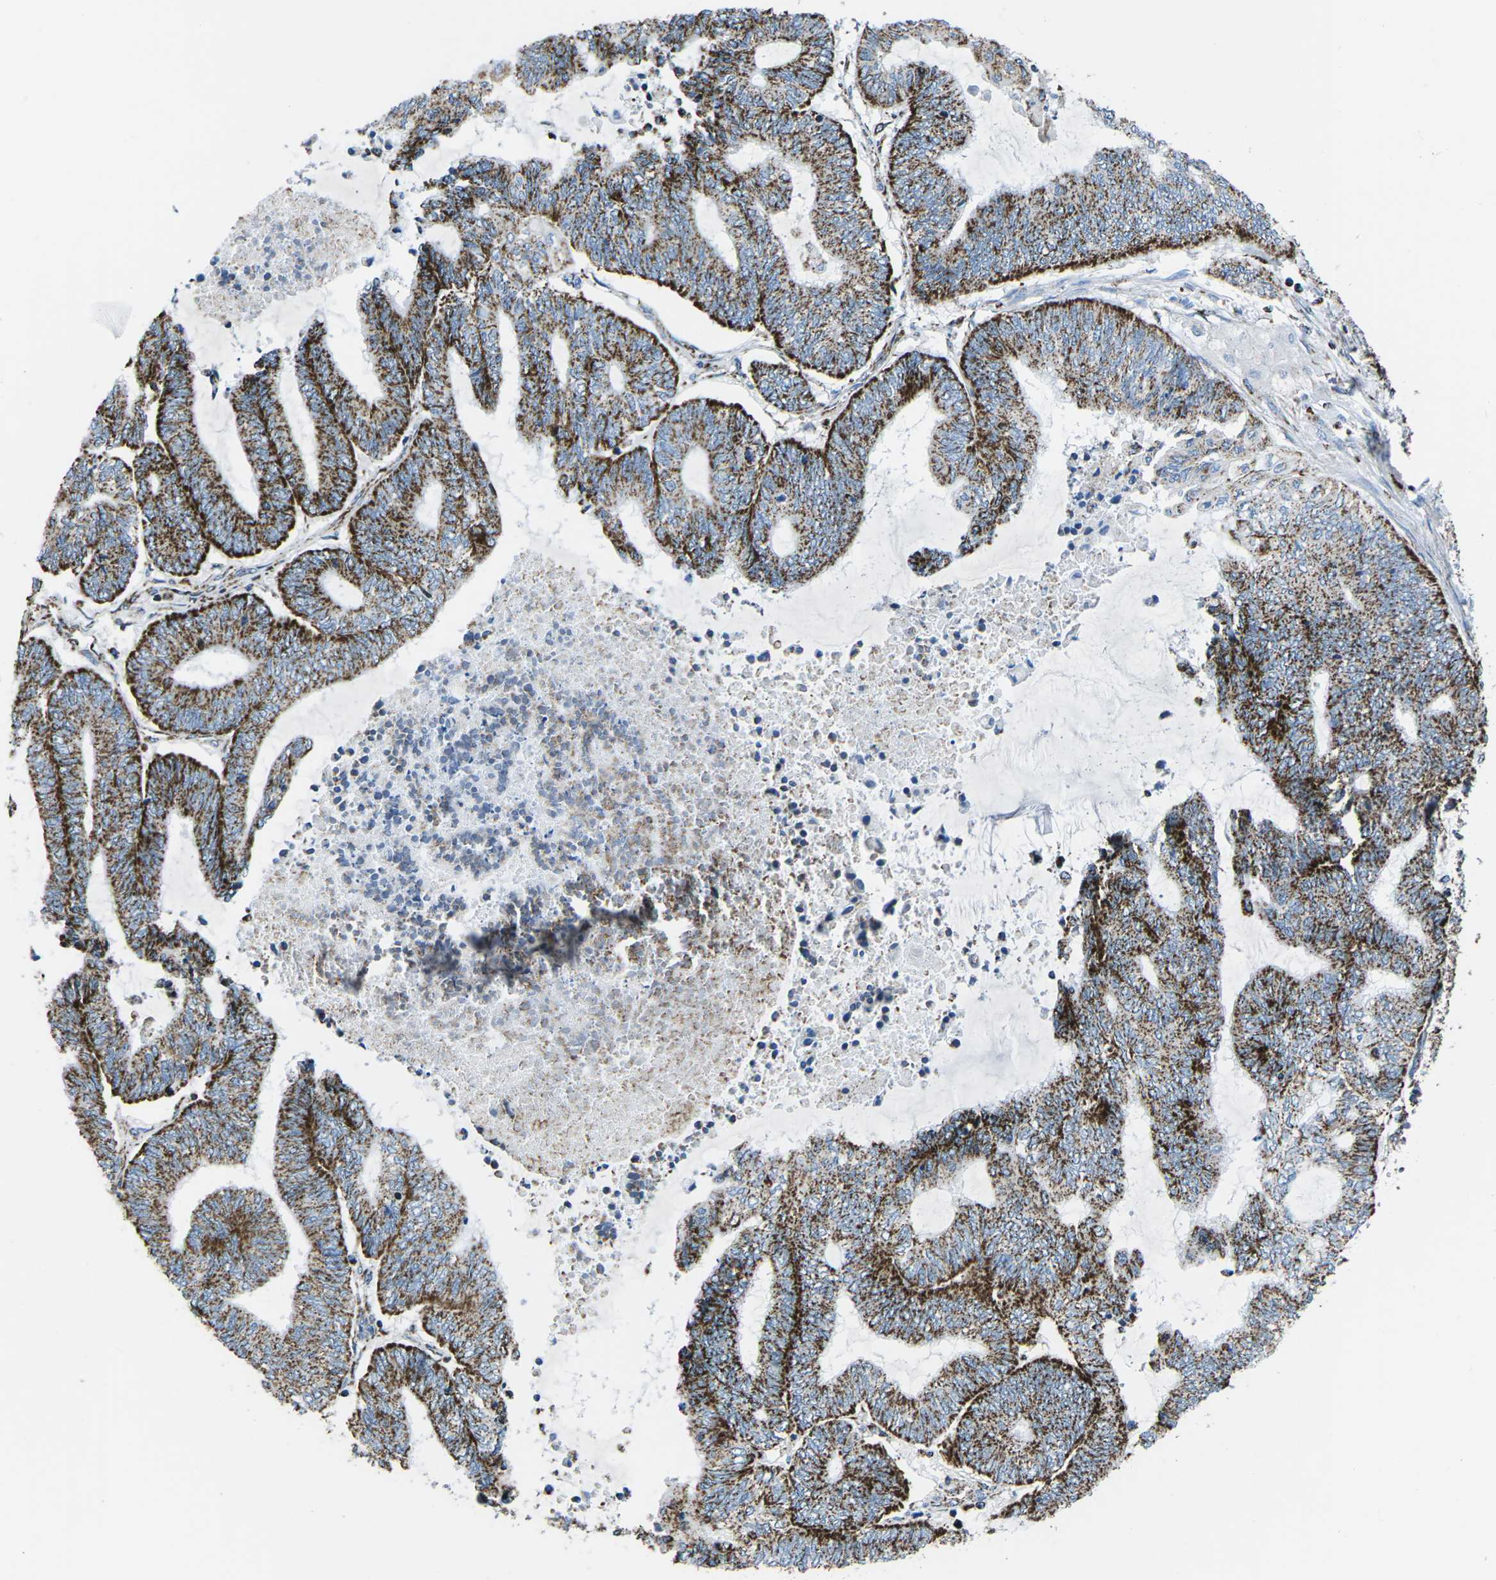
{"staining": {"intensity": "strong", "quantity": "25%-75%", "location": "cytoplasmic/membranous"}, "tissue": "endometrial cancer", "cell_type": "Tumor cells", "image_type": "cancer", "snomed": [{"axis": "morphology", "description": "Adenocarcinoma, NOS"}, {"axis": "topography", "description": "Uterus"}, {"axis": "topography", "description": "Endometrium"}], "caption": "This micrograph demonstrates IHC staining of human endometrial cancer (adenocarcinoma), with high strong cytoplasmic/membranous expression in approximately 25%-75% of tumor cells.", "gene": "MT-CO2", "patient": {"sex": "female", "age": 70}}